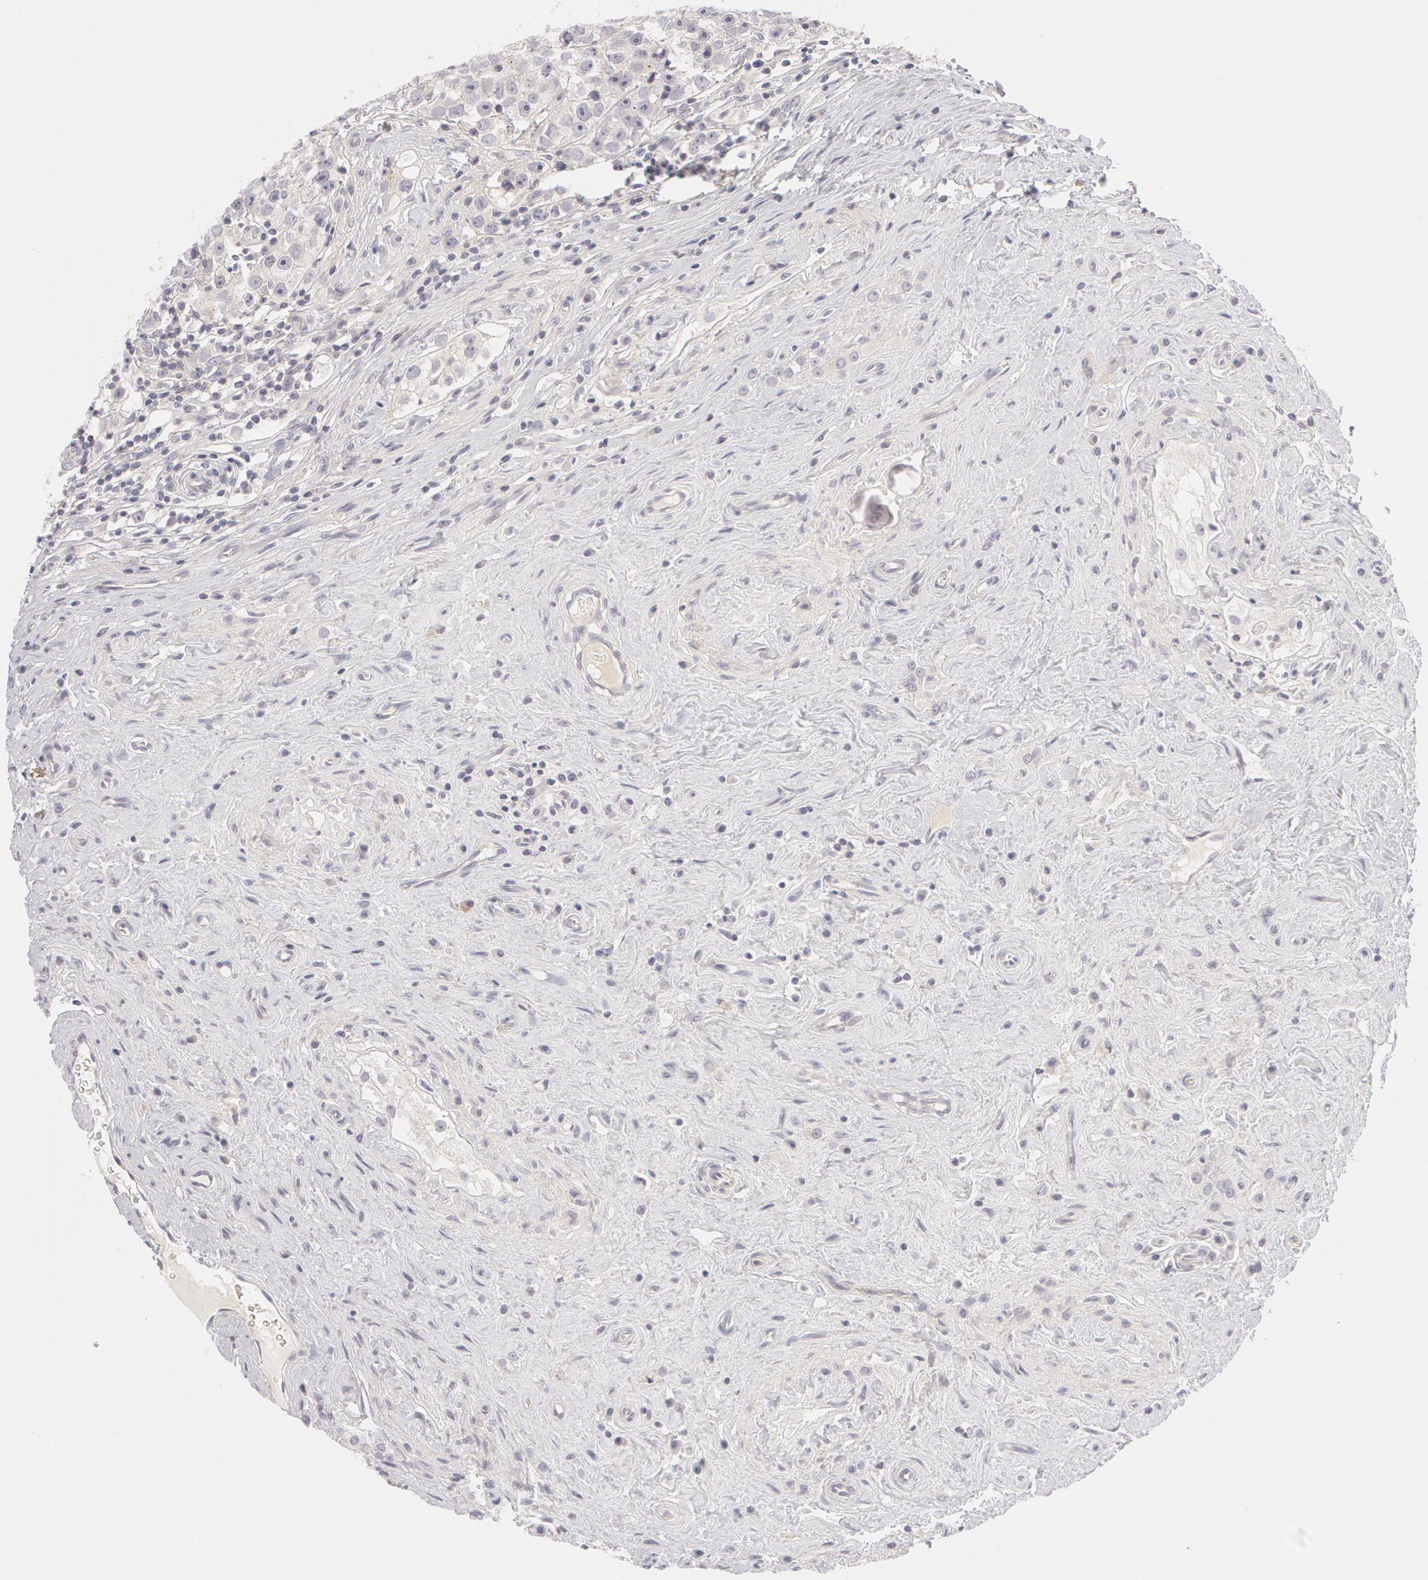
{"staining": {"intensity": "negative", "quantity": "none", "location": "none"}, "tissue": "testis cancer", "cell_type": "Tumor cells", "image_type": "cancer", "snomed": [{"axis": "morphology", "description": "Seminoma, NOS"}, {"axis": "topography", "description": "Testis"}], "caption": "This is an immunohistochemistry (IHC) micrograph of human testis cancer (seminoma). There is no staining in tumor cells.", "gene": "ABCB1", "patient": {"sex": "male", "age": 32}}